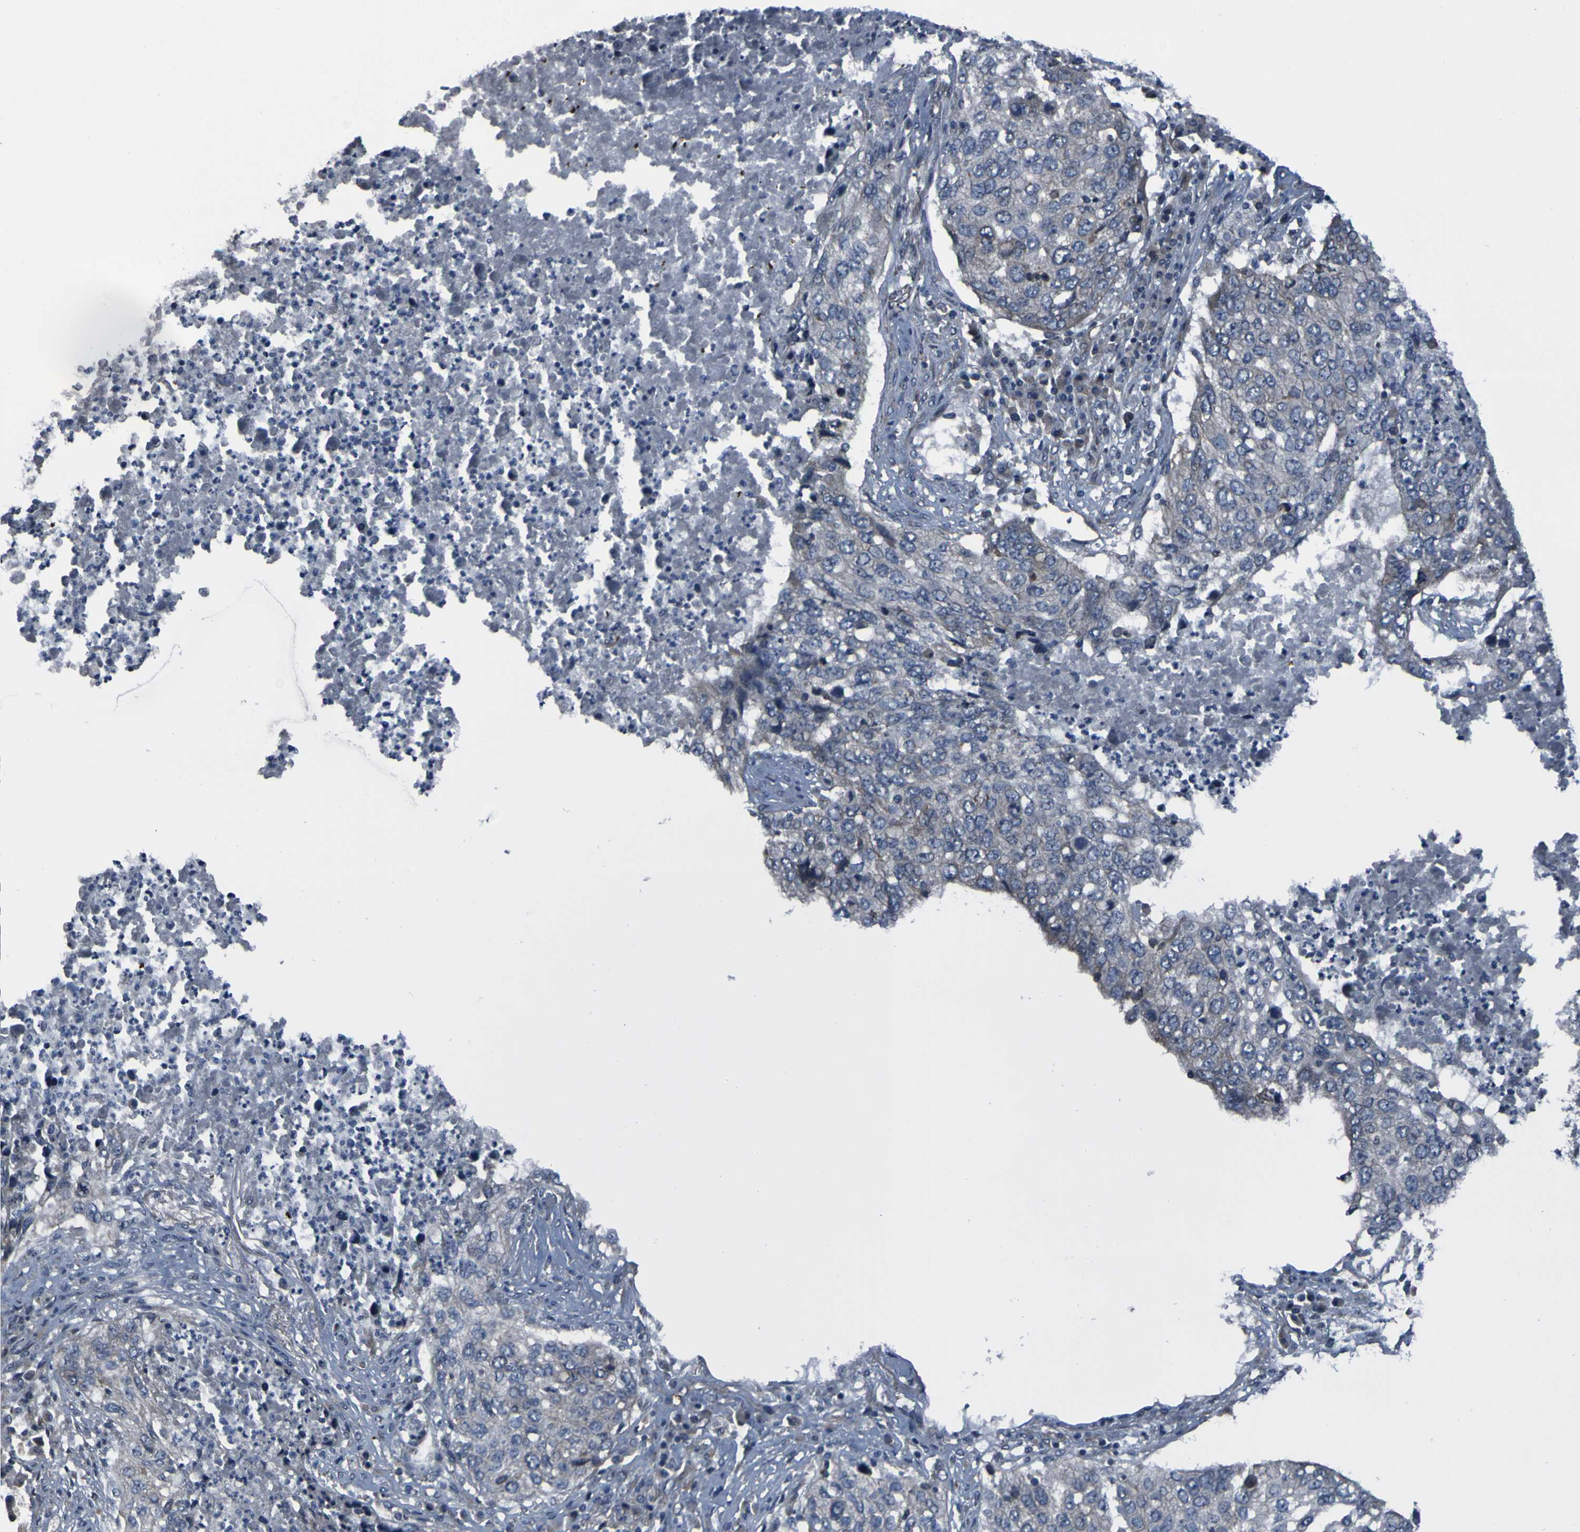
{"staining": {"intensity": "weak", "quantity": "<25%", "location": "cytoplasmic/membranous"}, "tissue": "lung cancer", "cell_type": "Tumor cells", "image_type": "cancer", "snomed": [{"axis": "morphology", "description": "Squamous cell carcinoma, NOS"}, {"axis": "topography", "description": "Lung"}], "caption": "The histopathology image exhibits no staining of tumor cells in lung squamous cell carcinoma. (DAB (3,3'-diaminobenzidine) immunohistochemistry visualized using brightfield microscopy, high magnification).", "gene": "GRAMD1A", "patient": {"sex": "female", "age": 63}}